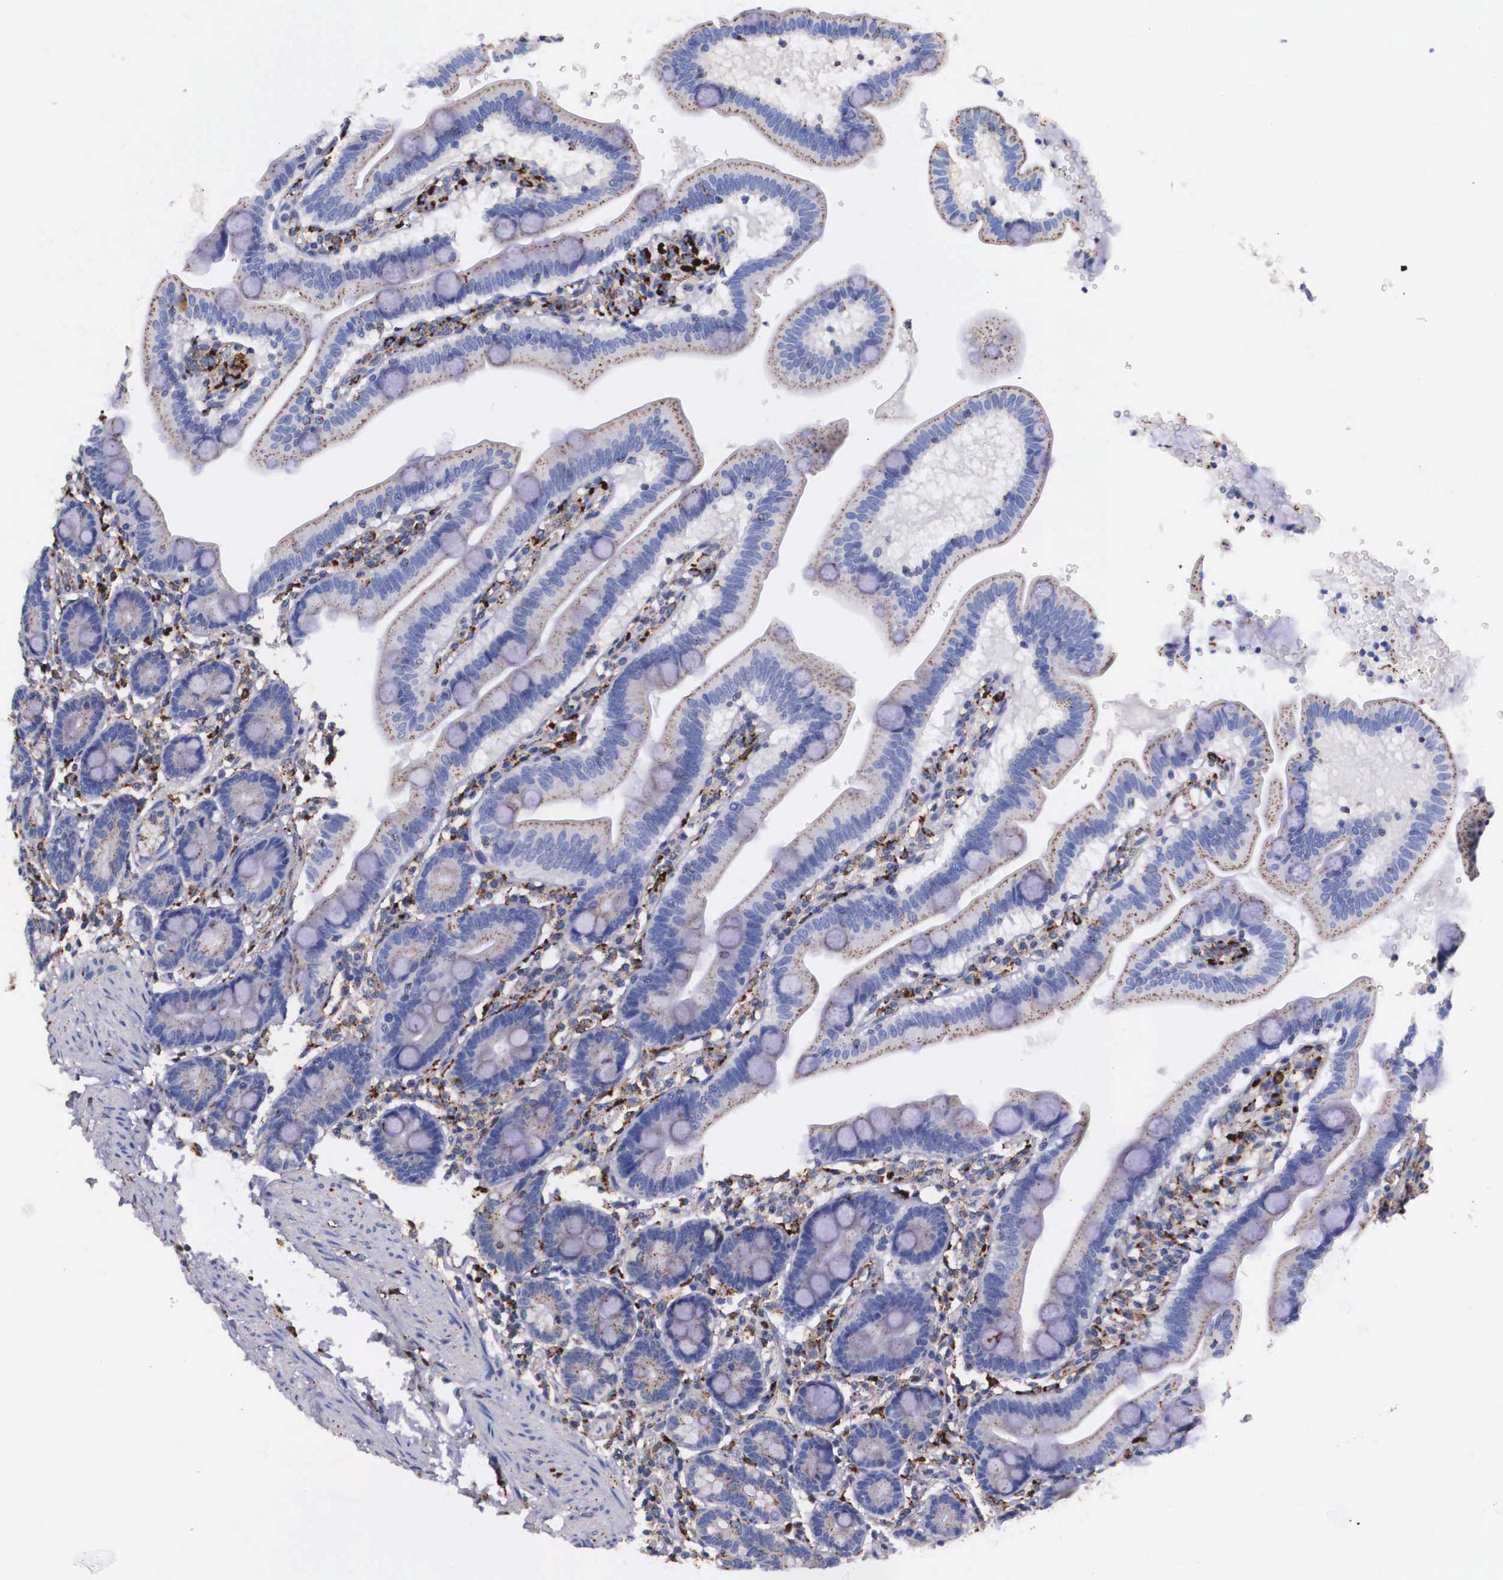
{"staining": {"intensity": "weak", "quantity": "25%-75%", "location": "cytoplasmic/membranous"}, "tissue": "duodenum", "cell_type": "Glandular cells", "image_type": "normal", "snomed": [{"axis": "morphology", "description": "Normal tissue, NOS"}, {"axis": "topography", "description": "Duodenum"}], "caption": "Immunohistochemical staining of unremarkable duodenum shows weak cytoplasmic/membranous protein expression in about 25%-75% of glandular cells.", "gene": "NAGA", "patient": {"sex": "female", "age": 77}}